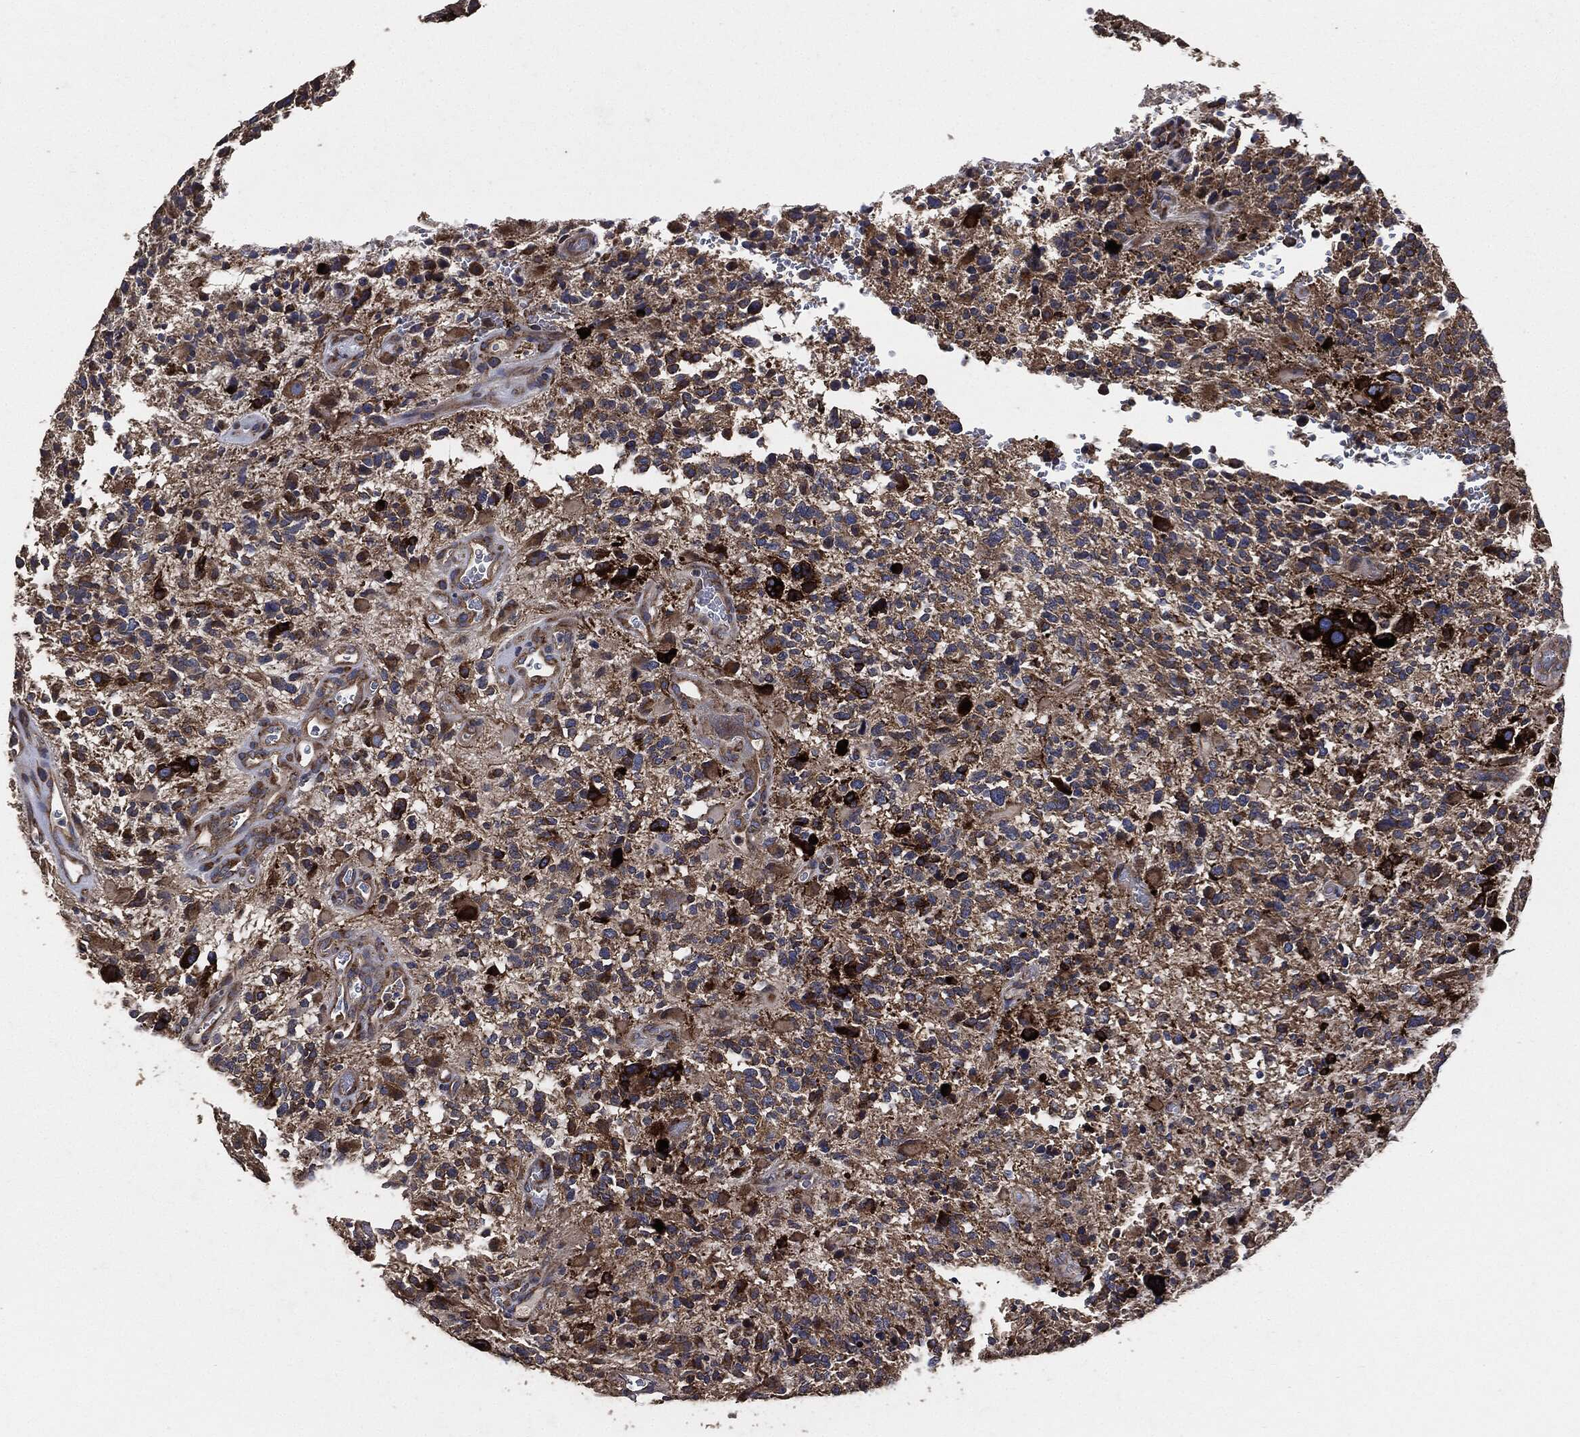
{"staining": {"intensity": "moderate", "quantity": "25%-75%", "location": "cytoplasmic/membranous"}, "tissue": "glioma", "cell_type": "Tumor cells", "image_type": "cancer", "snomed": [{"axis": "morphology", "description": "Glioma, malignant, High grade"}, {"axis": "topography", "description": "Brain"}], "caption": "A medium amount of moderate cytoplasmic/membranous expression is present in approximately 25%-75% of tumor cells in malignant glioma (high-grade) tissue. The staining was performed using DAB (3,3'-diaminobenzidine), with brown indicating positive protein expression. Nuclei are stained blue with hematoxylin.", "gene": "STK3", "patient": {"sex": "female", "age": 71}}